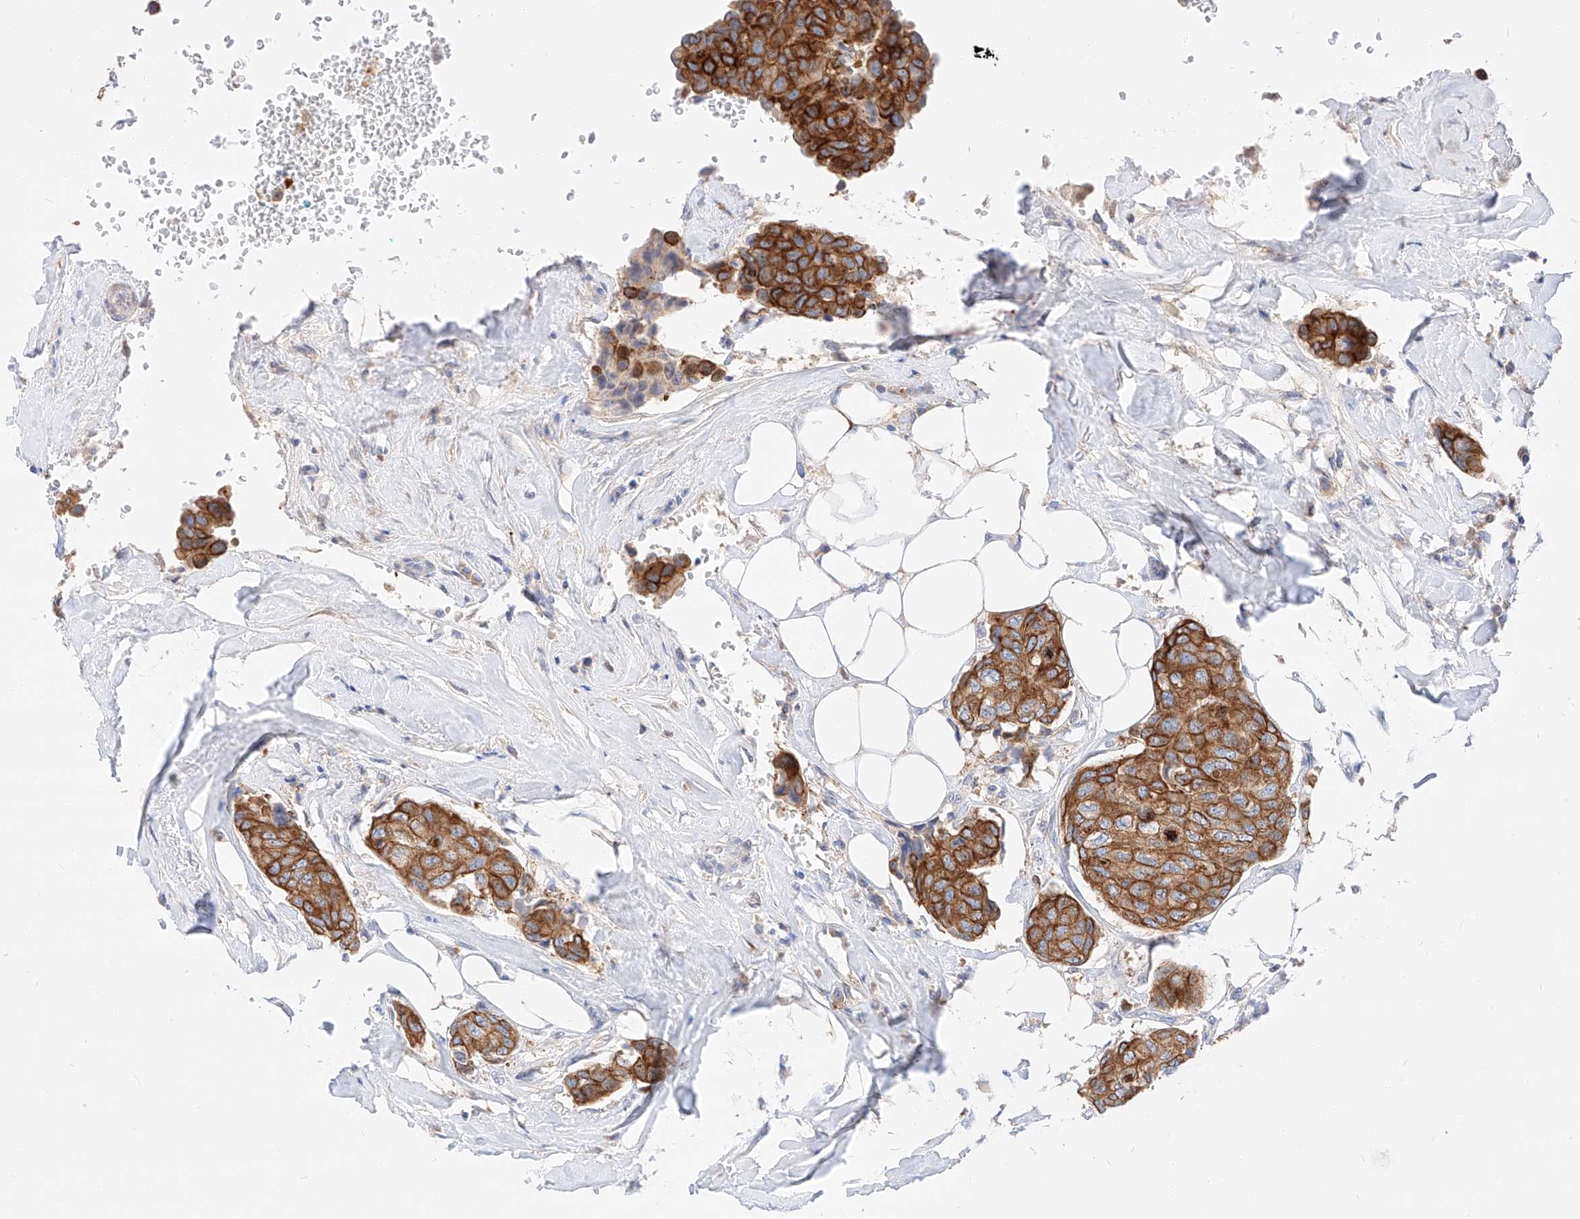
{"staining": {"intensity": "strong", "quantity": ">75%", "location": "cytoplasmic/membranous"}, "tissue": "breast cancer", "cell_type": "Tumor cells", "image_type": "cancer", "snomed": [{"axis": "morphology", "description": "Duct carcinoma"}, {"axis": "topography", "description": "Breast"}], "caption": "Protein staining of breast cancer tissue shows strong cytoplasmic/membranous staining in approximately >75% of tumor cells. The protein of interest is shown in brown color, while the nuclei are stained blue.", "gene": "MAP7", "patient": {"sex": "female", "age": 80}}